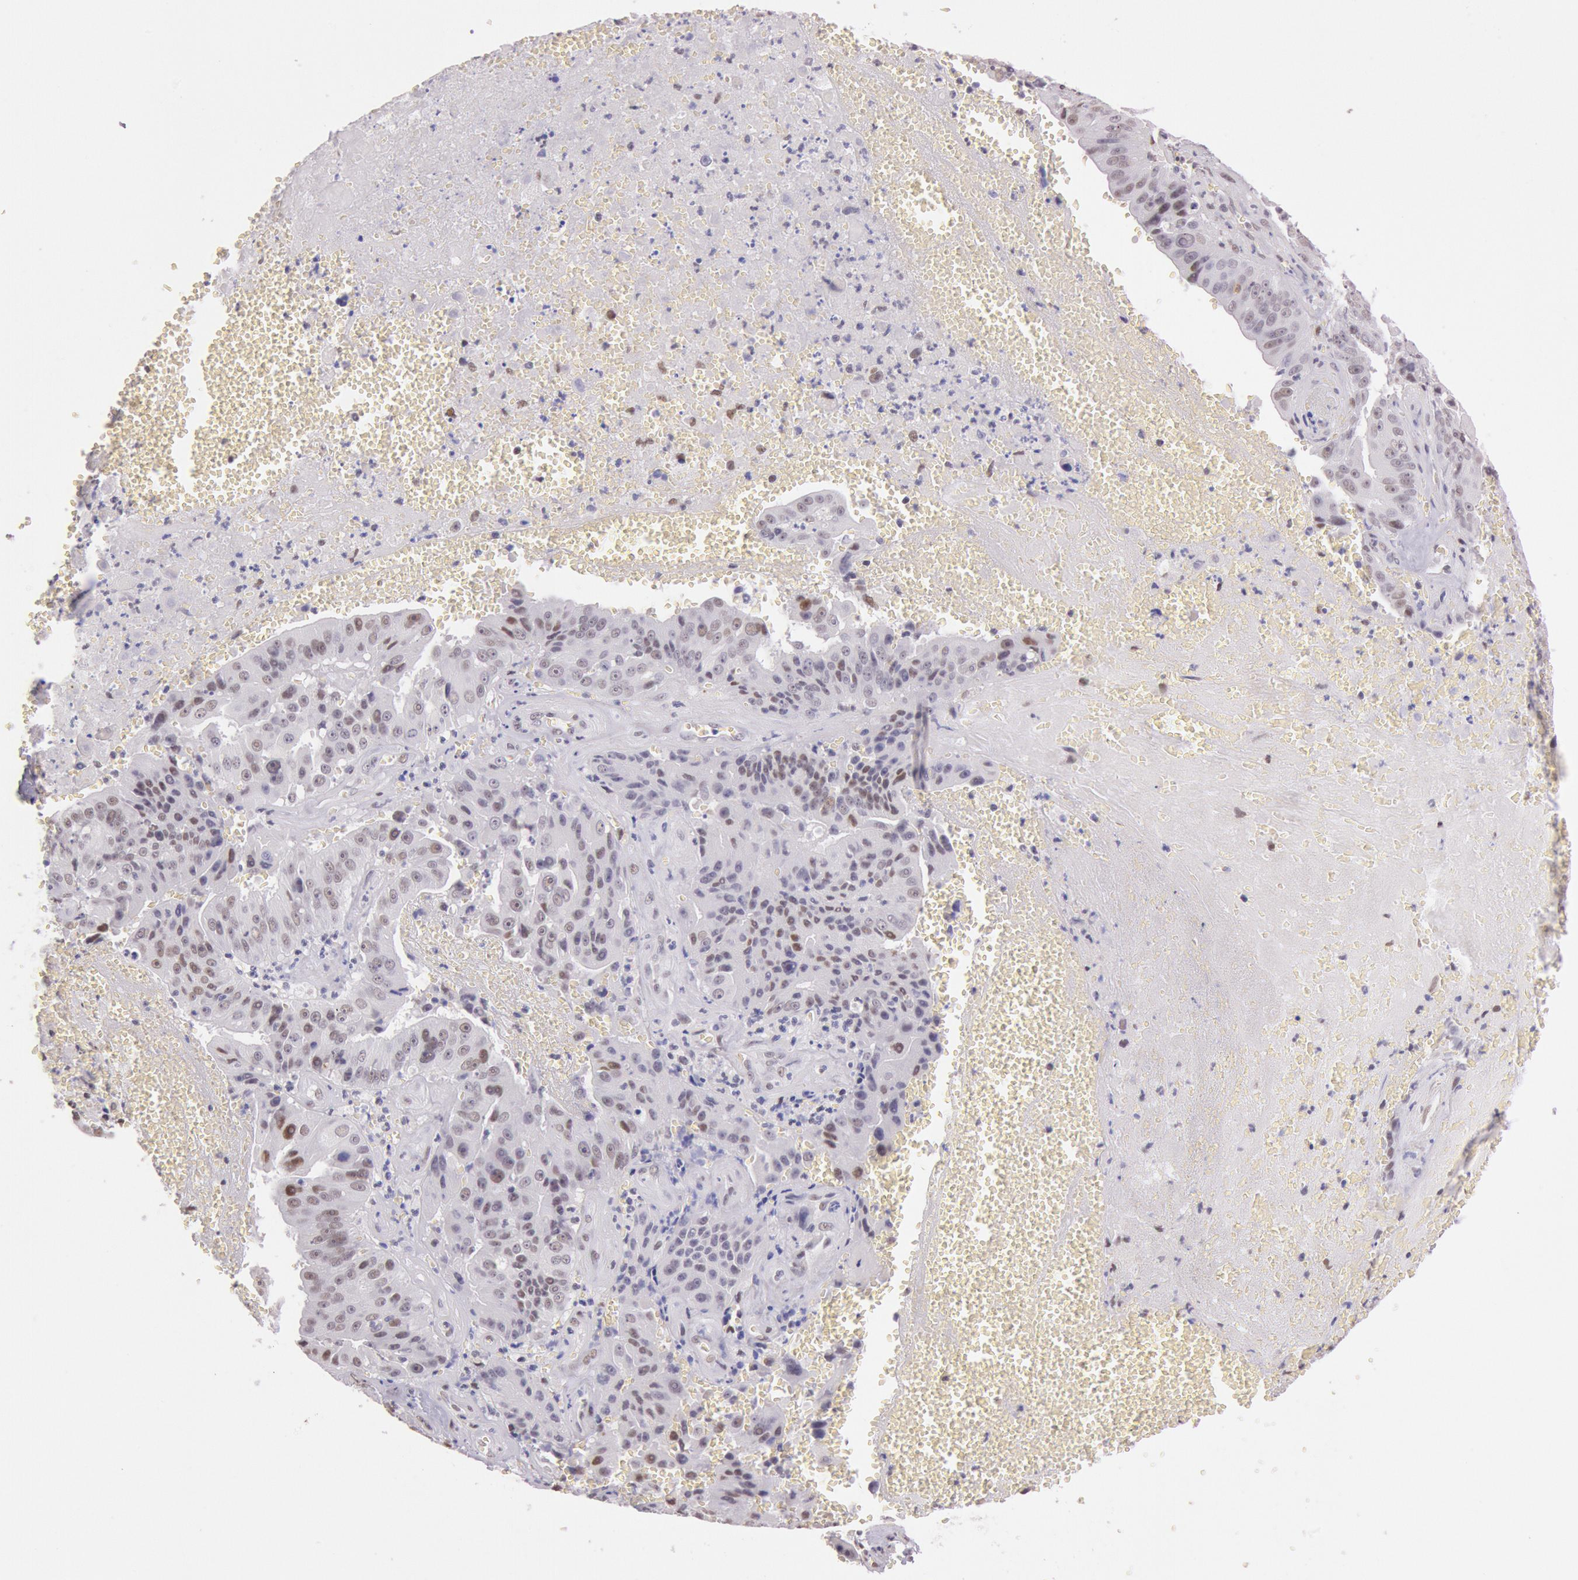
{"staining": {"intensity": "weak", "quantity": "<25%", "location": "nuclear"}, "tissue": "liver cancer", "cell_type": "Tumor cells", "image_type": "cancer", "snomed": [{"axis": "morphology", "description": "Cholangiocarcinoma"}, {"axis": "topography", "description": "Liver"}], "caption": "This is a photomicrograph of immunohistochemistry staining of liver cancer, which shows no staining in tumor cells.", "gene": "TASL", "patient": {"sex": "female", "age": 79}}